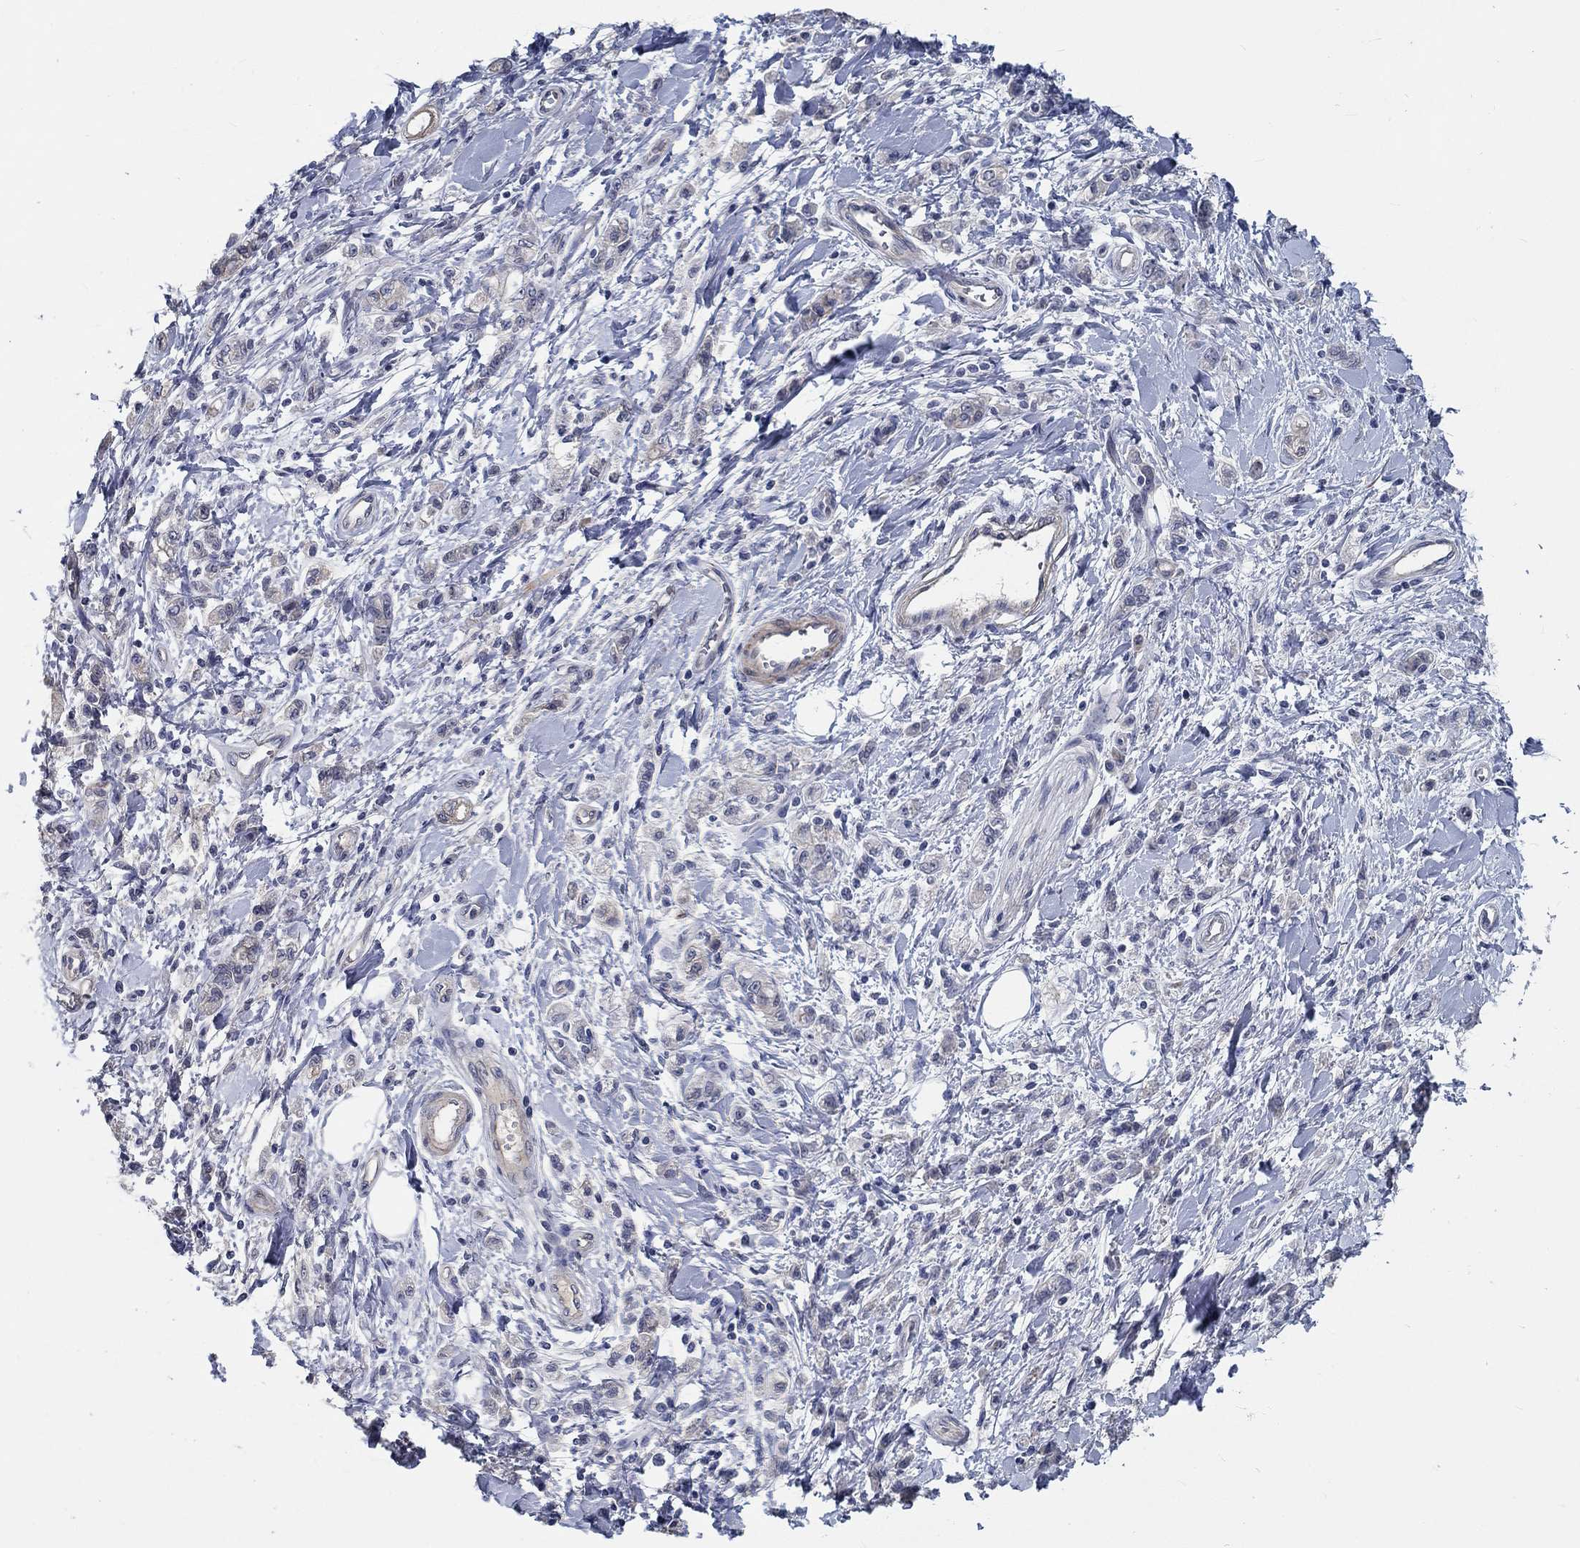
{"staining": {"intensity": "weak", "quantity": "25%-75%", "location": "cytoplasmic/membranous"}, "tissue": "stomach cancer", "cell_type": "Tumor cells", "image_type": "cancer", "snomed": [{"axis": "morphology", "description": "Adenocarcinoma, NOS"}, {"axis": "topography", "description": "Stomach"}], "caption": "Stomach adenocarcinoma stained for a protein (brown) reveals weak cytoplasmic/membranous positive expression in about 25%-75% of tumor cells.", "gene": "MYBPC1", "patient": {"sex": "male", "age": 77}}